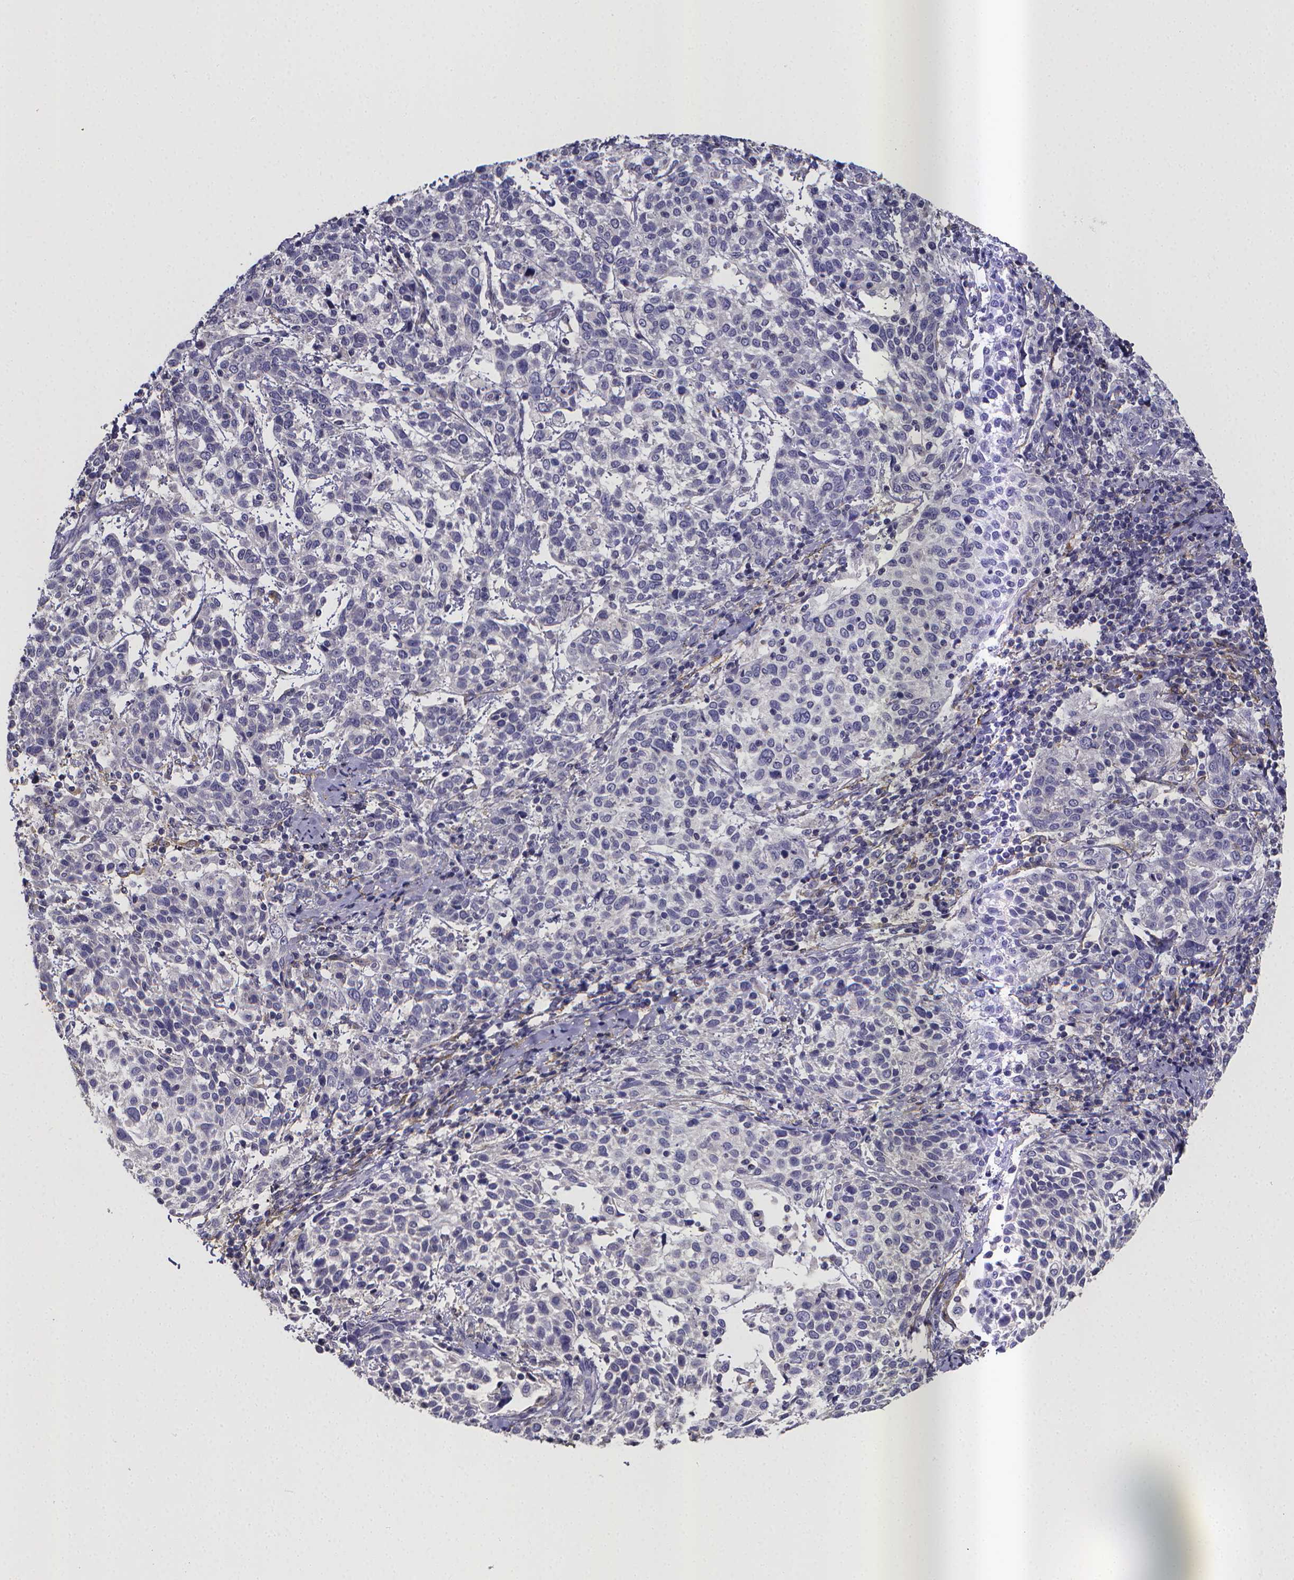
{"staining": {"intensity": "negative", "quantity": "none", "location": "none"}, "tissue": "cervical cancer", "cell_type": "Tumor cells", "image_type": "cancer", "snomed": [{"axis": "morphology", "description": "Squamous cell carcinoma, NOS"}, {"axis": "topography", "description": "Cervix"}], "caption": "Tumor cells are negative for protein expression in human cervical squamous cell carcinoma.", "gene": "RERG", "patient": {"sex": "female", "age": 61}}